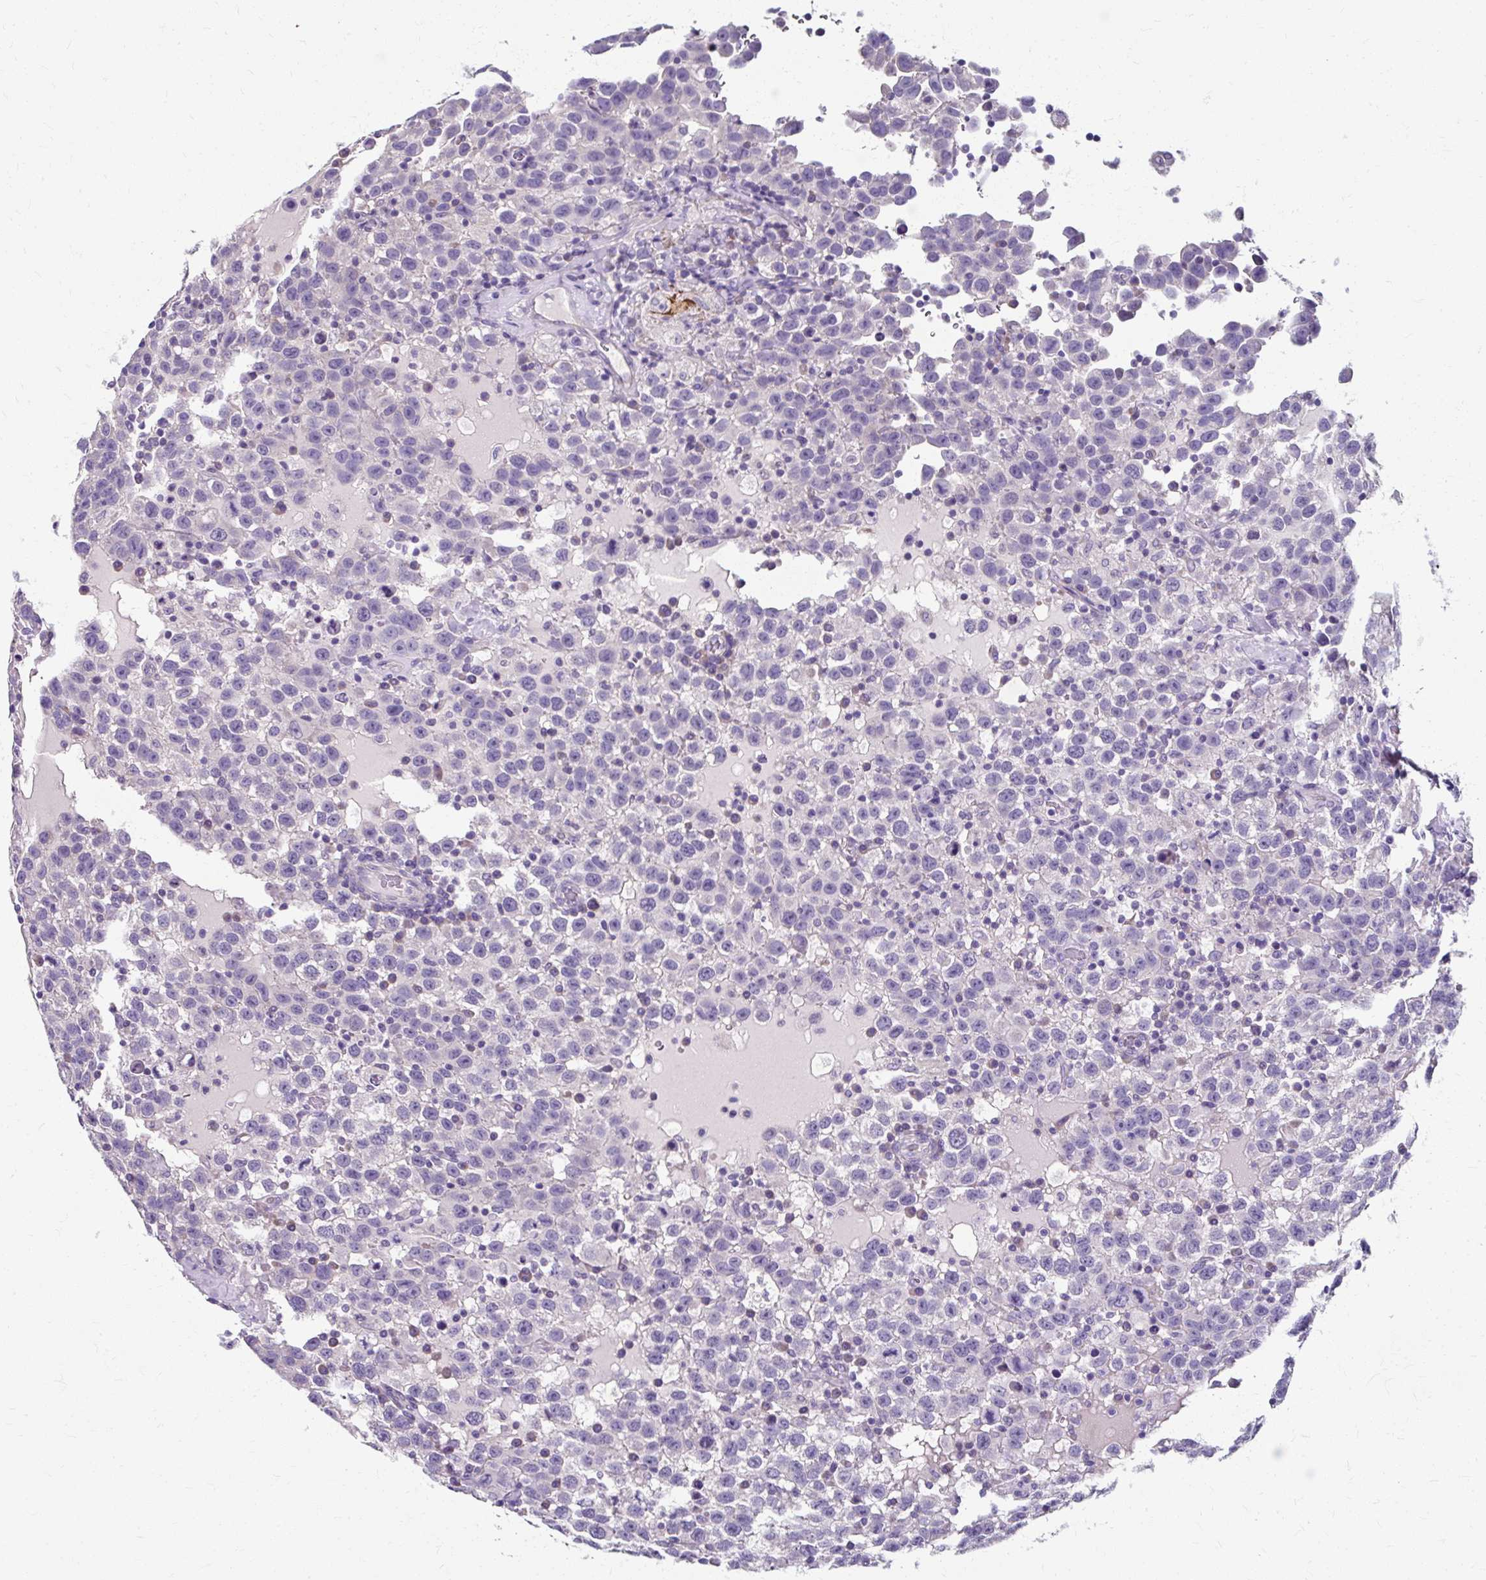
{"staining": {"intensity": "negative", "quantity": "none", "location": "none"}, "tissue": "testis cancer", "cell_type": "Tumor cells", "image_type": "cancer", "snomed": [{"axis": "morphology", "description": "Seminoma, NOS"}, {"axis": "topography", "description": "Testis"}], "caption": "Tumor cells are negative for brown protein staining in testis cancer.", "gene": "ZNF555", "patient": {"sex": "male", "age": 41}}